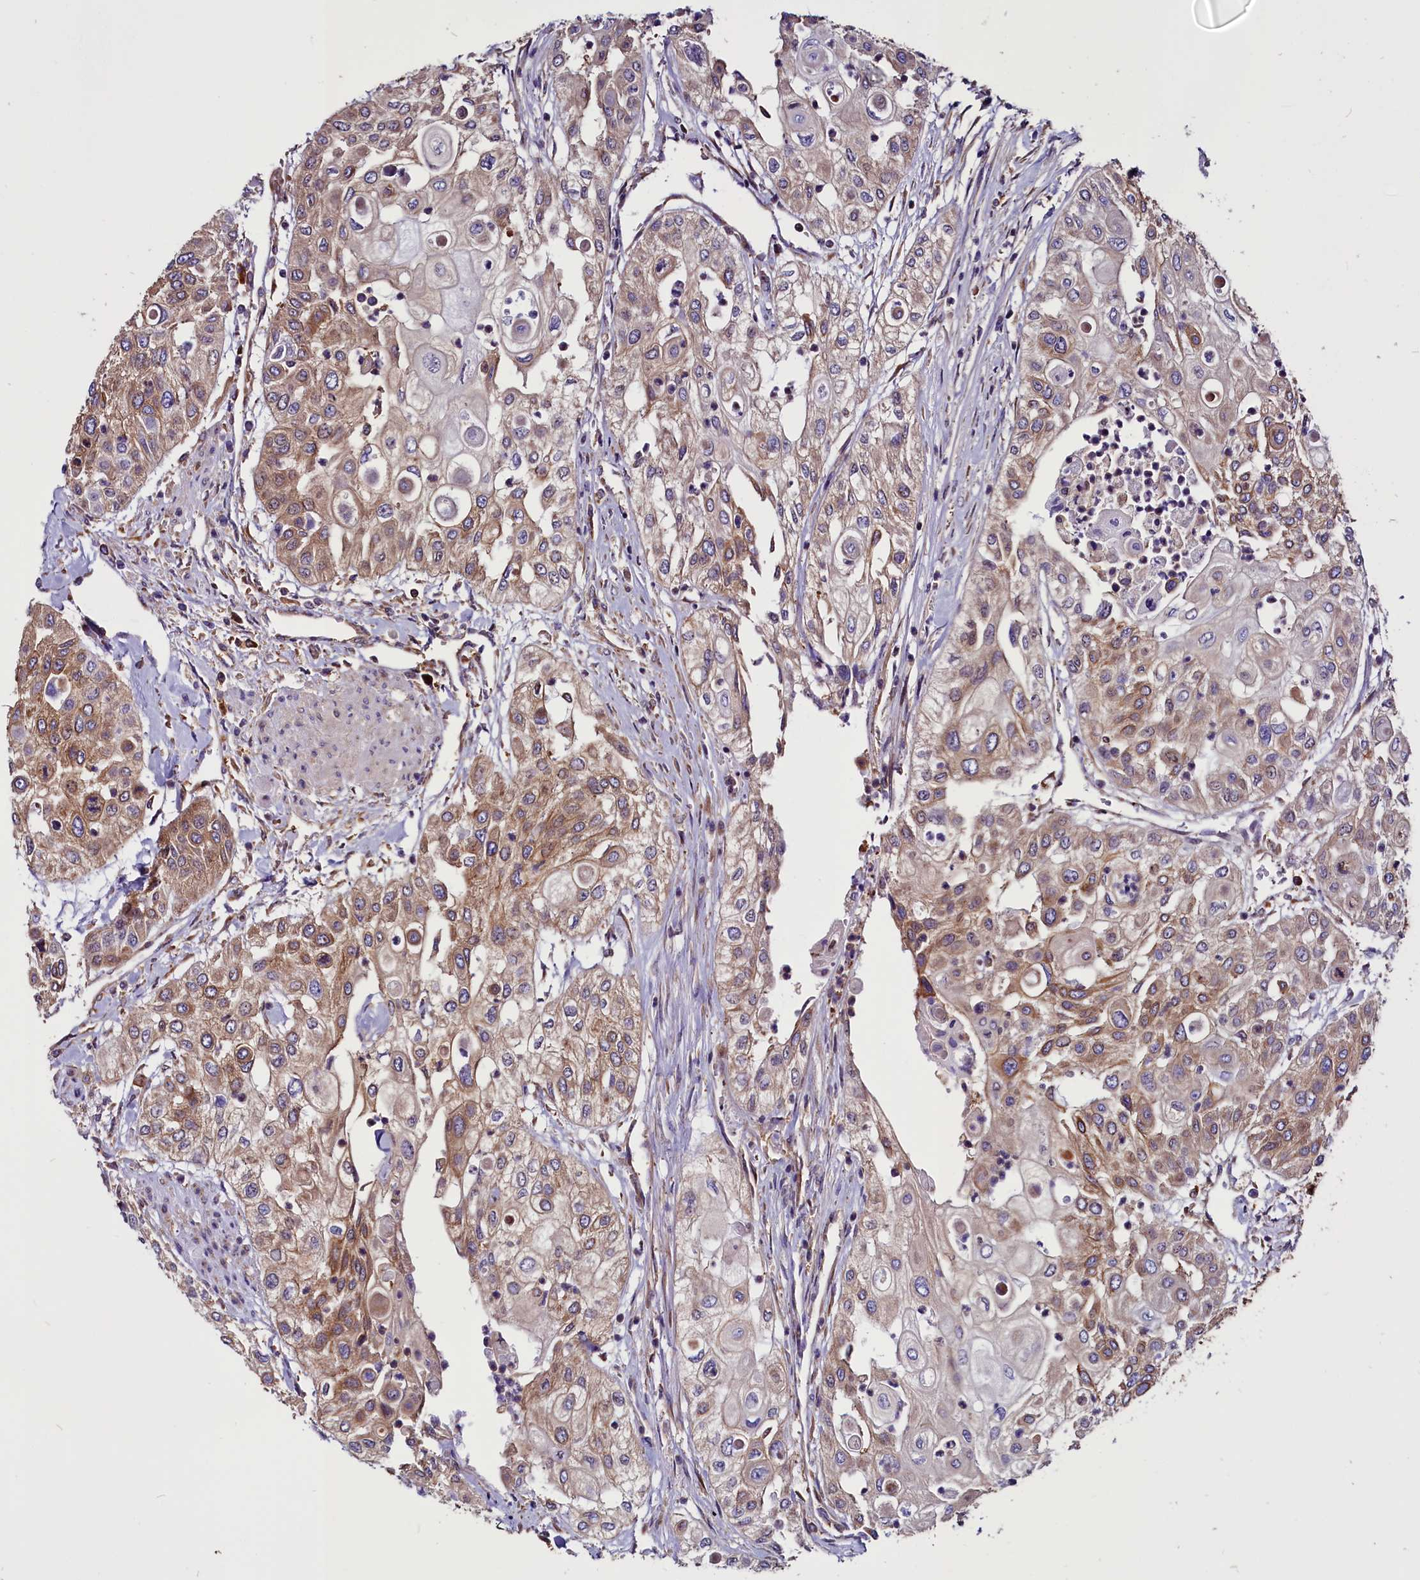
{"staining": {"intensity": "moderate", "quantity": ">75%", "location": "cytoplasmic/membranous"}, "tissue": "urothelial cancer", "cell_type": "Tumor cells", "image_type": "cancer", "snomed": [{"axis": "morphology", "description": "Urothelial carcinoma, High grade"}, {"axis": "topography", "description": "Urinary bladder"}], "caption": "Immunohistochemical staining of human urothelial cancer exhibits medium levels of moderate cytoplasmic/membranous protein expression in approximately >75% of tumor cells.", "gene": "EIF3G", "patient": {"sex": "female", "age": 79}}